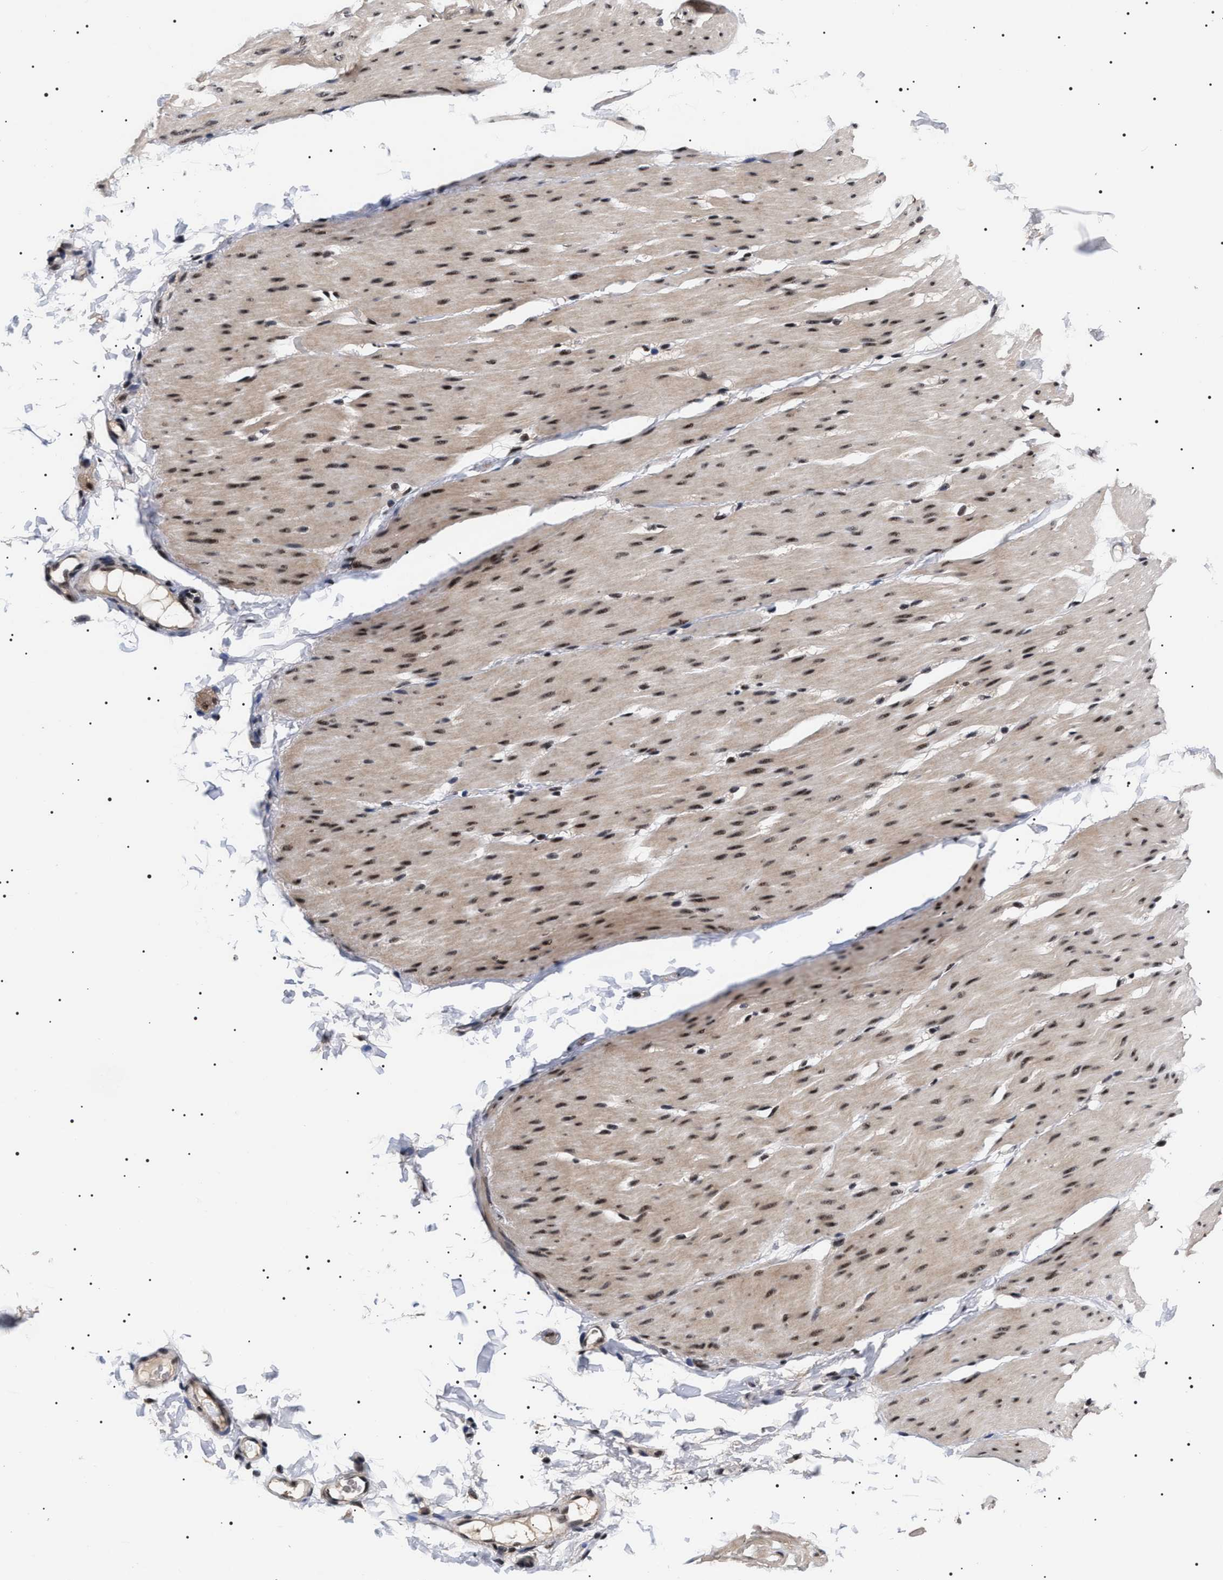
{"staining": {"intensity": "strong", "quantity": ">75%", "location": "nuclear"}, "tissue": "smooth muscle", "cell_type": "Smooth muscle cells", "image_type": "normal", "snomed": [{"axis": "morphology", "description": "Normal tissue, NOS"}, {"axis": "topography", "description": "Smooth muscle"}, {"axis": "topography", "description": "Colon"}], "caption": "Smooth muscle stained with IHC shows strong nuclear expression in approximately >75% of smooth muscle cells. Nuclei are stained in blue.", "gene": "CAAP1", "patient": {"sex": "male", "age": 67}}